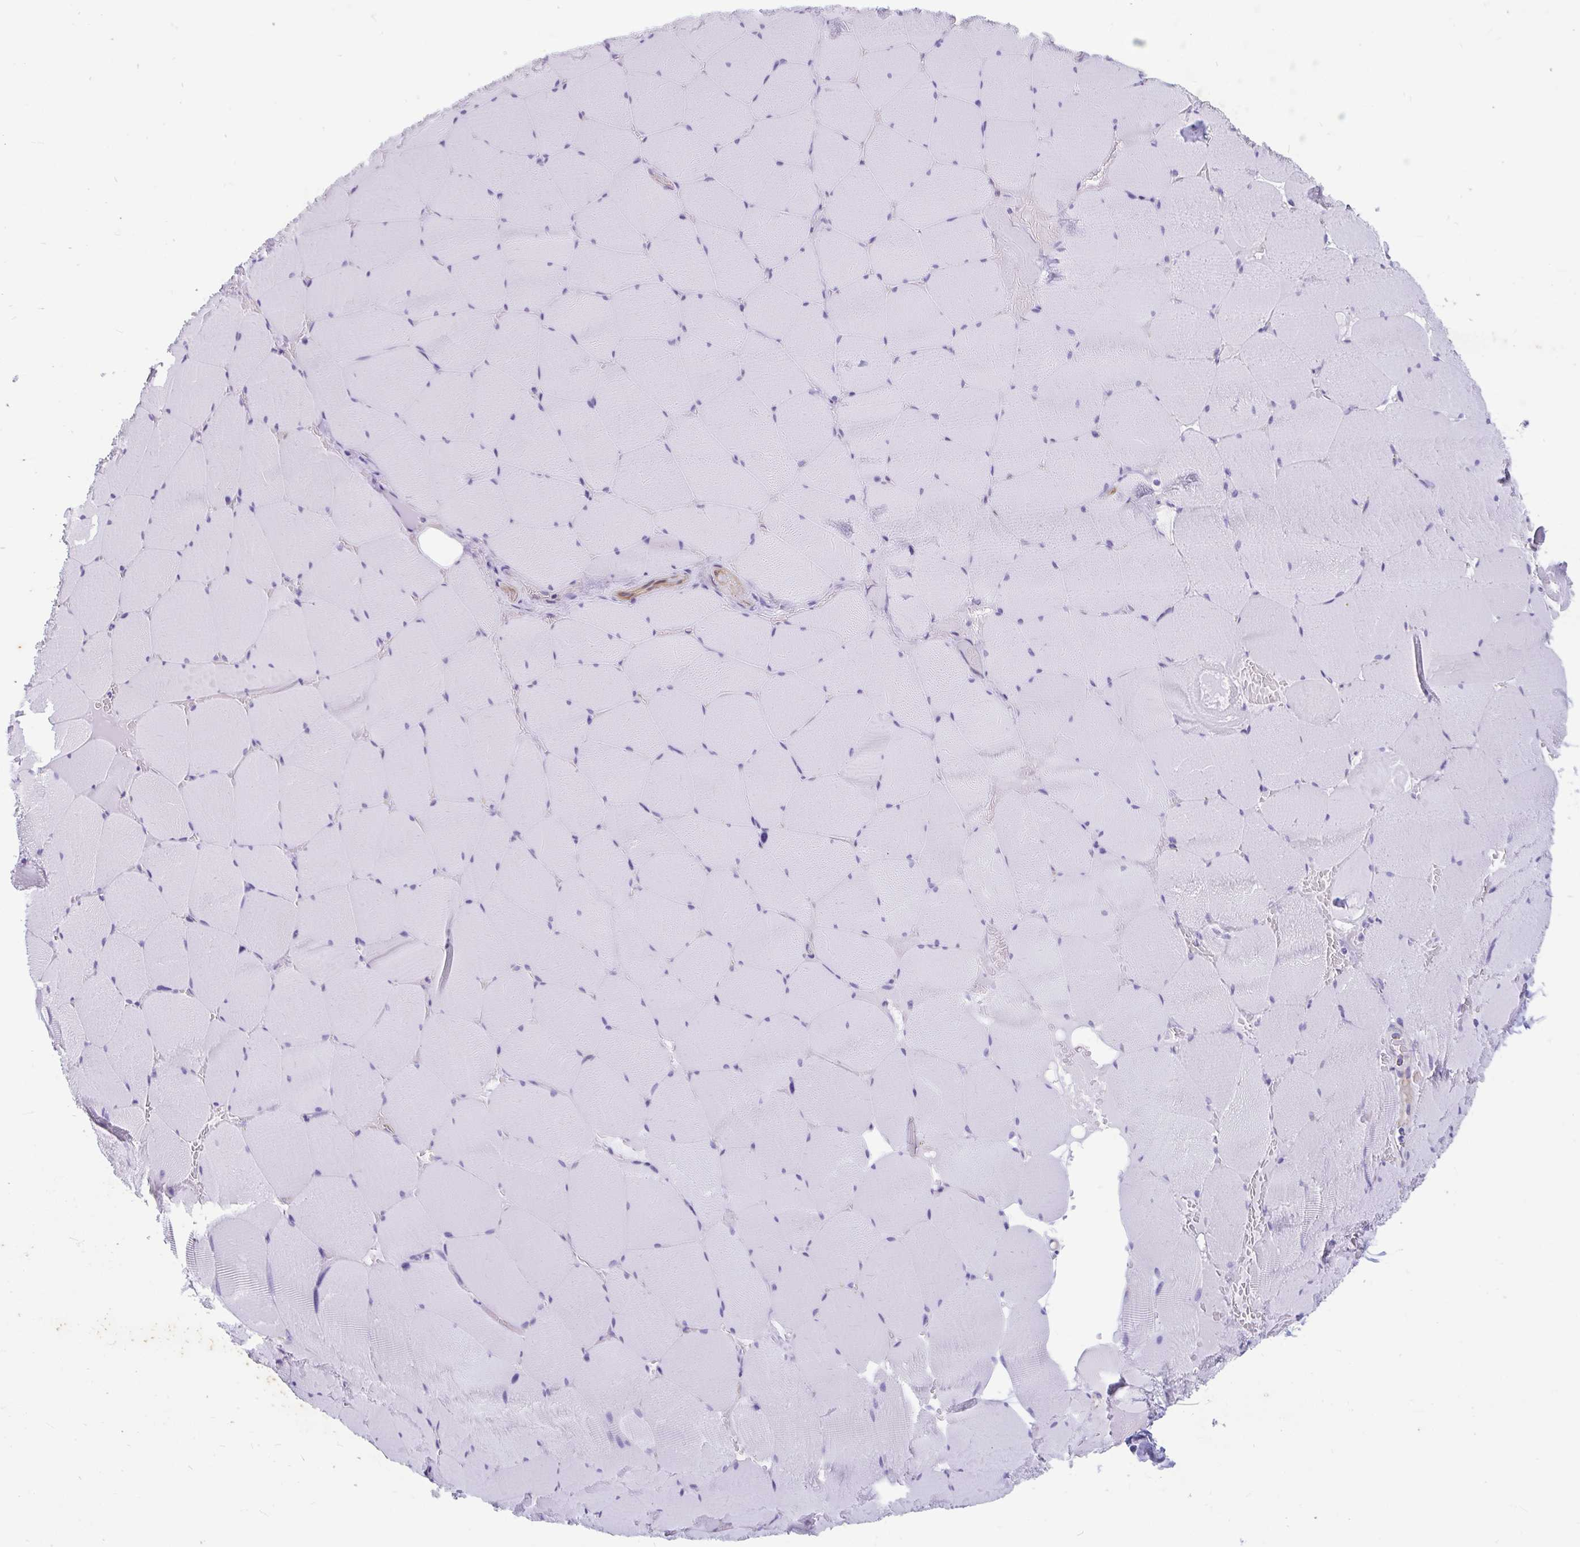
{"staining": {"intensity": "negative", "quantity": "none", "location": "none"}, "tissue": "skeletal muscle", "cell_type": "Myocytes", "image_type": "normal", "snomed": [{"axis": "morphology", "description": "Normal tissue, NOS"}, {"axis": "topography", "description": "Skeletal muscle"}, {"axis": "topography", "description": "Head-Neck"}], "caption": "This photomicrograph is of unremarkable skeletal muscle stained with immunohistochemistry to label a protein in brown with the nuclei are counter-stained blue. There is no expression in myocytes.", "gene": "EML5", "patient": {"sex": "male", "age": 66}}